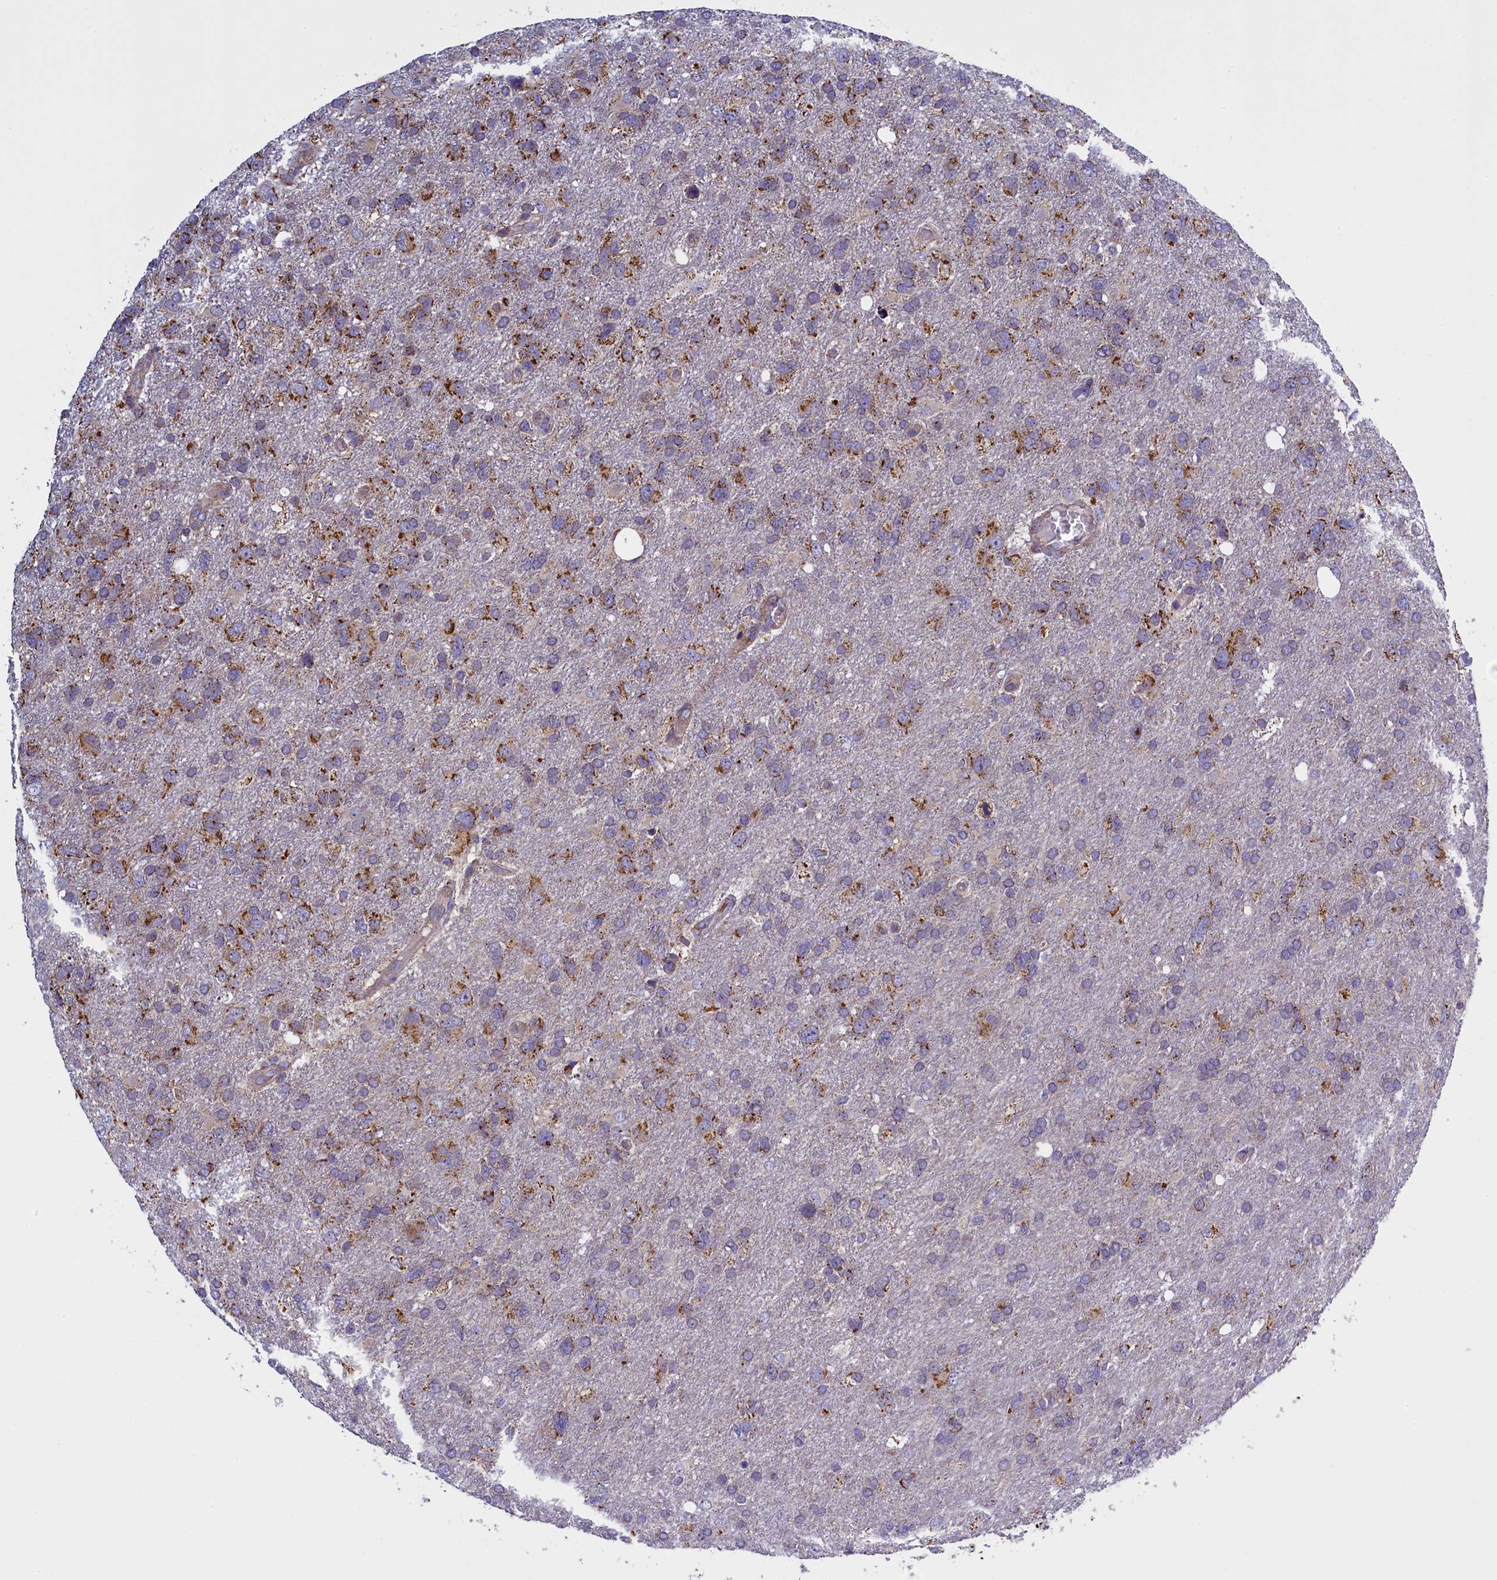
{"staining": {"intensity": "moderate", "quantity": "25%-75%", "location": "cytoplasmic/membranous"}, "tissue": "glioma", "cell_type": "Tumor cells", "image_type": "cancer", "snomed": [{"axis": "morphology", "description": "Glioma, malignant, High grade"}, {"axis": "topography", "description": "Brain"}], "caption": "Immunohistochemistry image of glioma stained for a protein (brown), which reveals medium levels of moderate cytoplasmic/membranous staining in about 25%-75% of tumor cells.", "gene": "IFT122", "patient": {"sex": "male", "age": 61}}